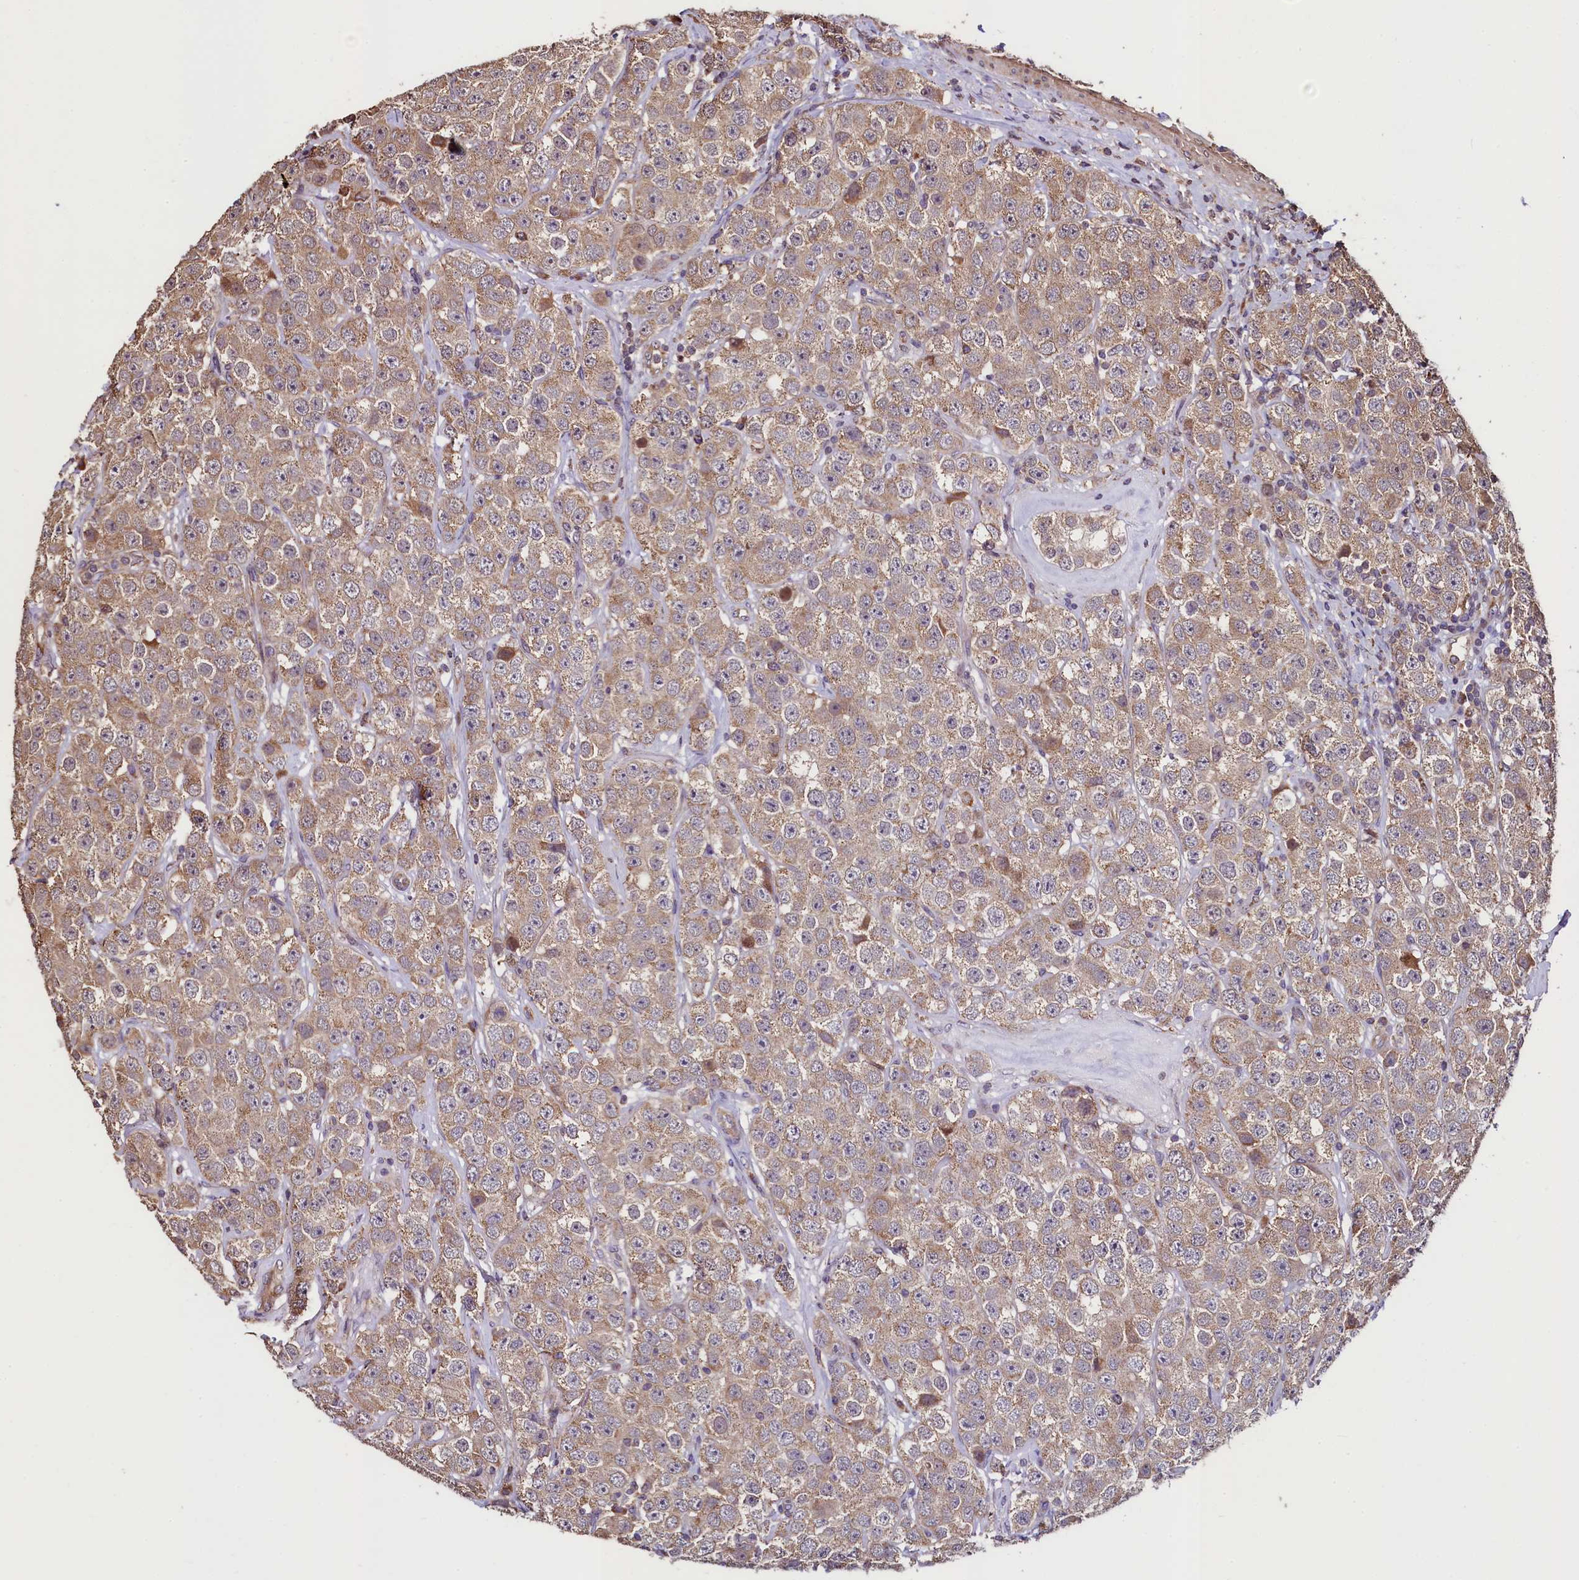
{"staining": {"intensity": "moderate", "quantity": ">75%", "location": "cytoplasmic/membranous"}, "tissue": "testis cancer", "cell_type": "Tumor cells", "image_type": "cancer", "snomed": [{"axis": "morphology", "description": "Seminoma, NOS"}, {"axis": "topography", "description": "Testis"}], "caption": "An image of testis cancer (seminoma) stained for a protein exhibits moderate cytoplasmic/membranous brown staining in tumor cells.", "gene": "RBFA", "patient": {"sex": "male", "age": 28}}